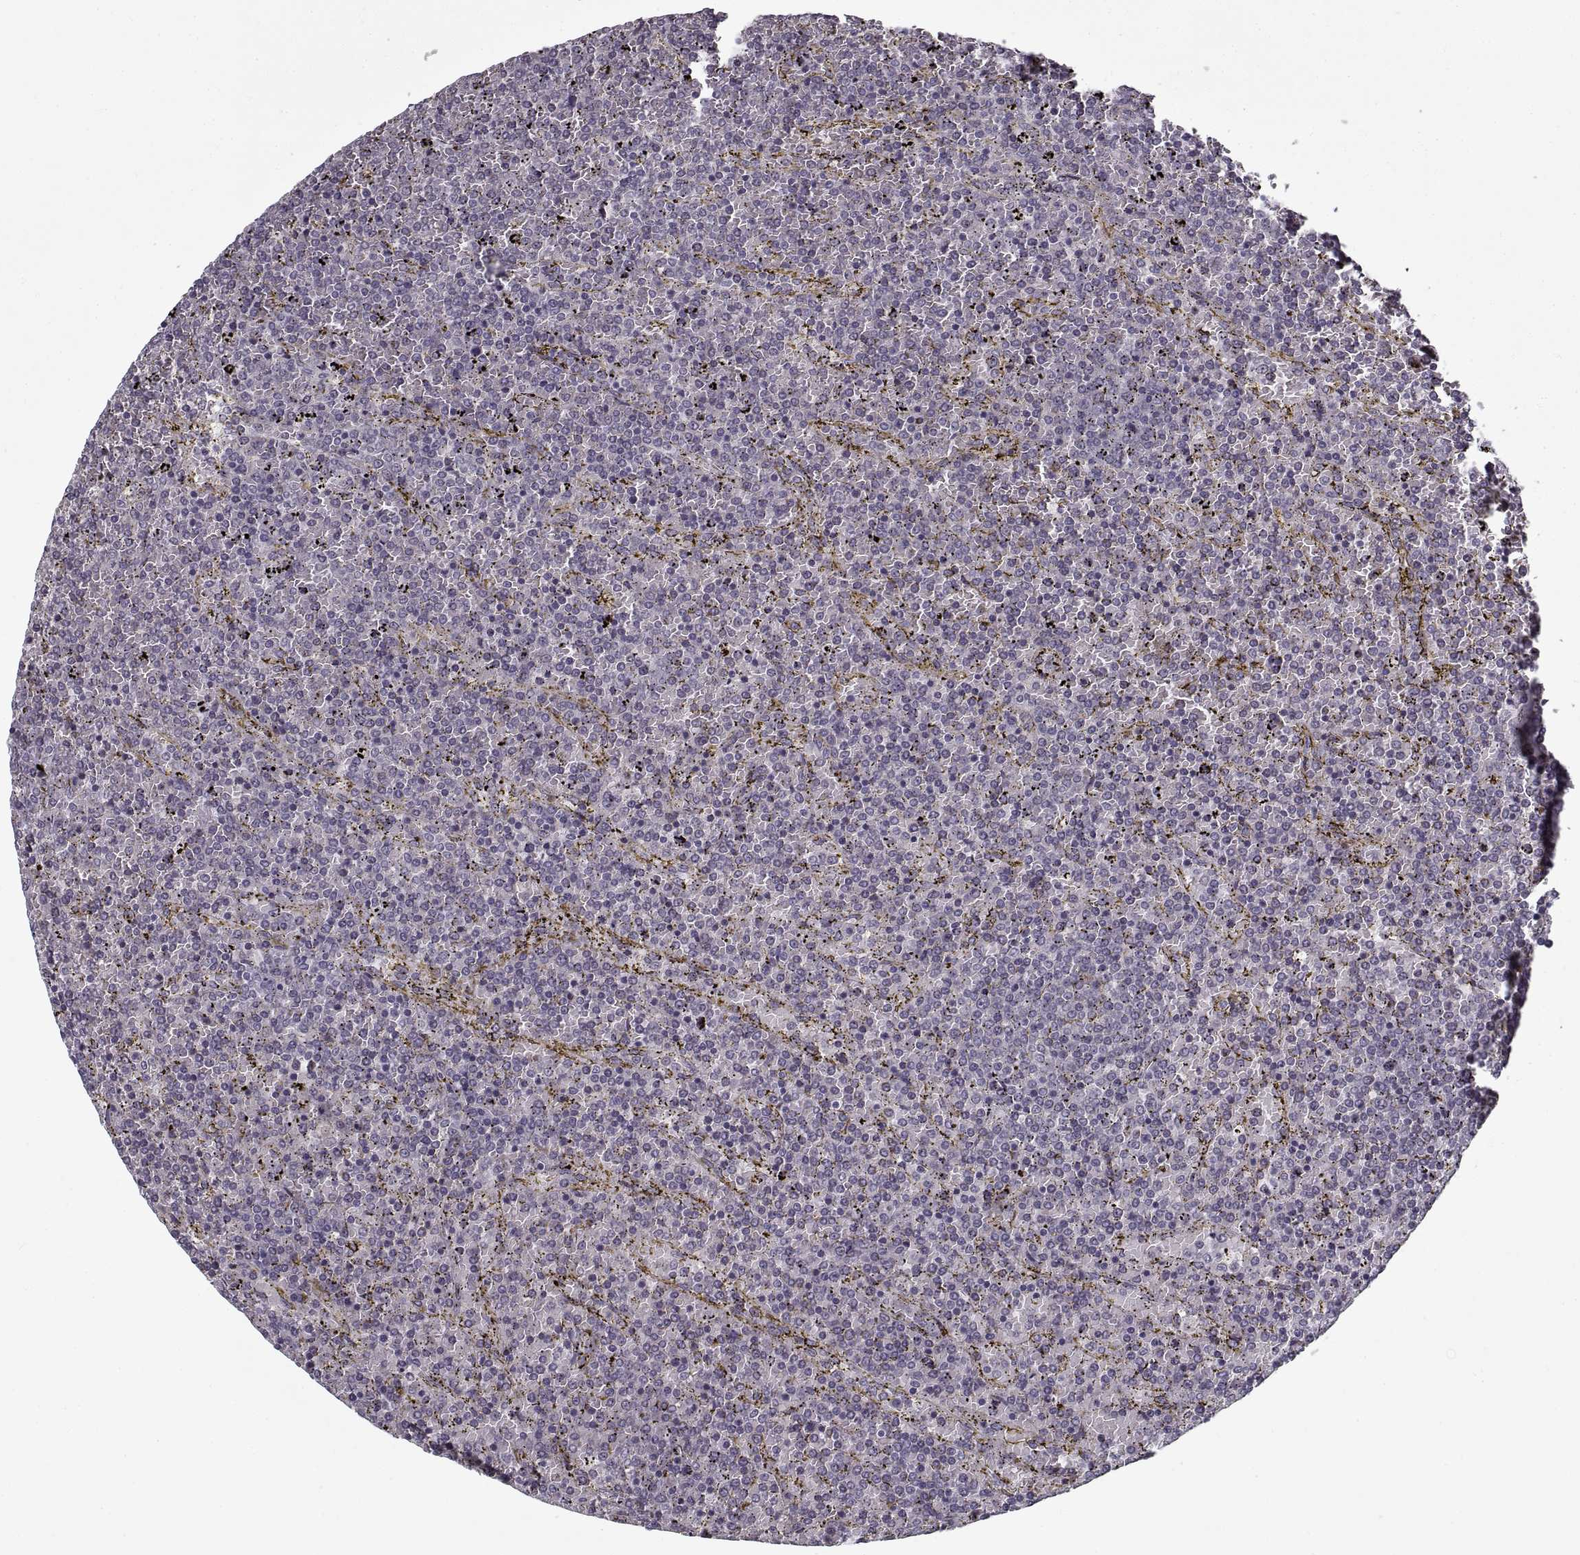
{"staining": {"intensity": "negative", "quantity": "none", "location": "none"}, "tissue": "lymphoma", "cell_type": "Tumor cells", "image_type": "cancer", "snomed": [{"axis": "morphology", "description": "Malignant lymphoma, non-Hodgkin's type, Low grade"}, {"axis": "topography", "description": "Spleen"}], "caption": "Immunohistochemistry of human malignant lymphoma, non-Hodgkin's type (low-grade) shows no staining in tumor cells. The staining was performed using DAB (3,3'-diaminobenzidine) to visualize the protein expression in brown, while the nuclei were stained in blue with hematoxylin (Magnification: 20x).", "gene": "GAD2", "patient": {"sex": "female", "age": 77}}